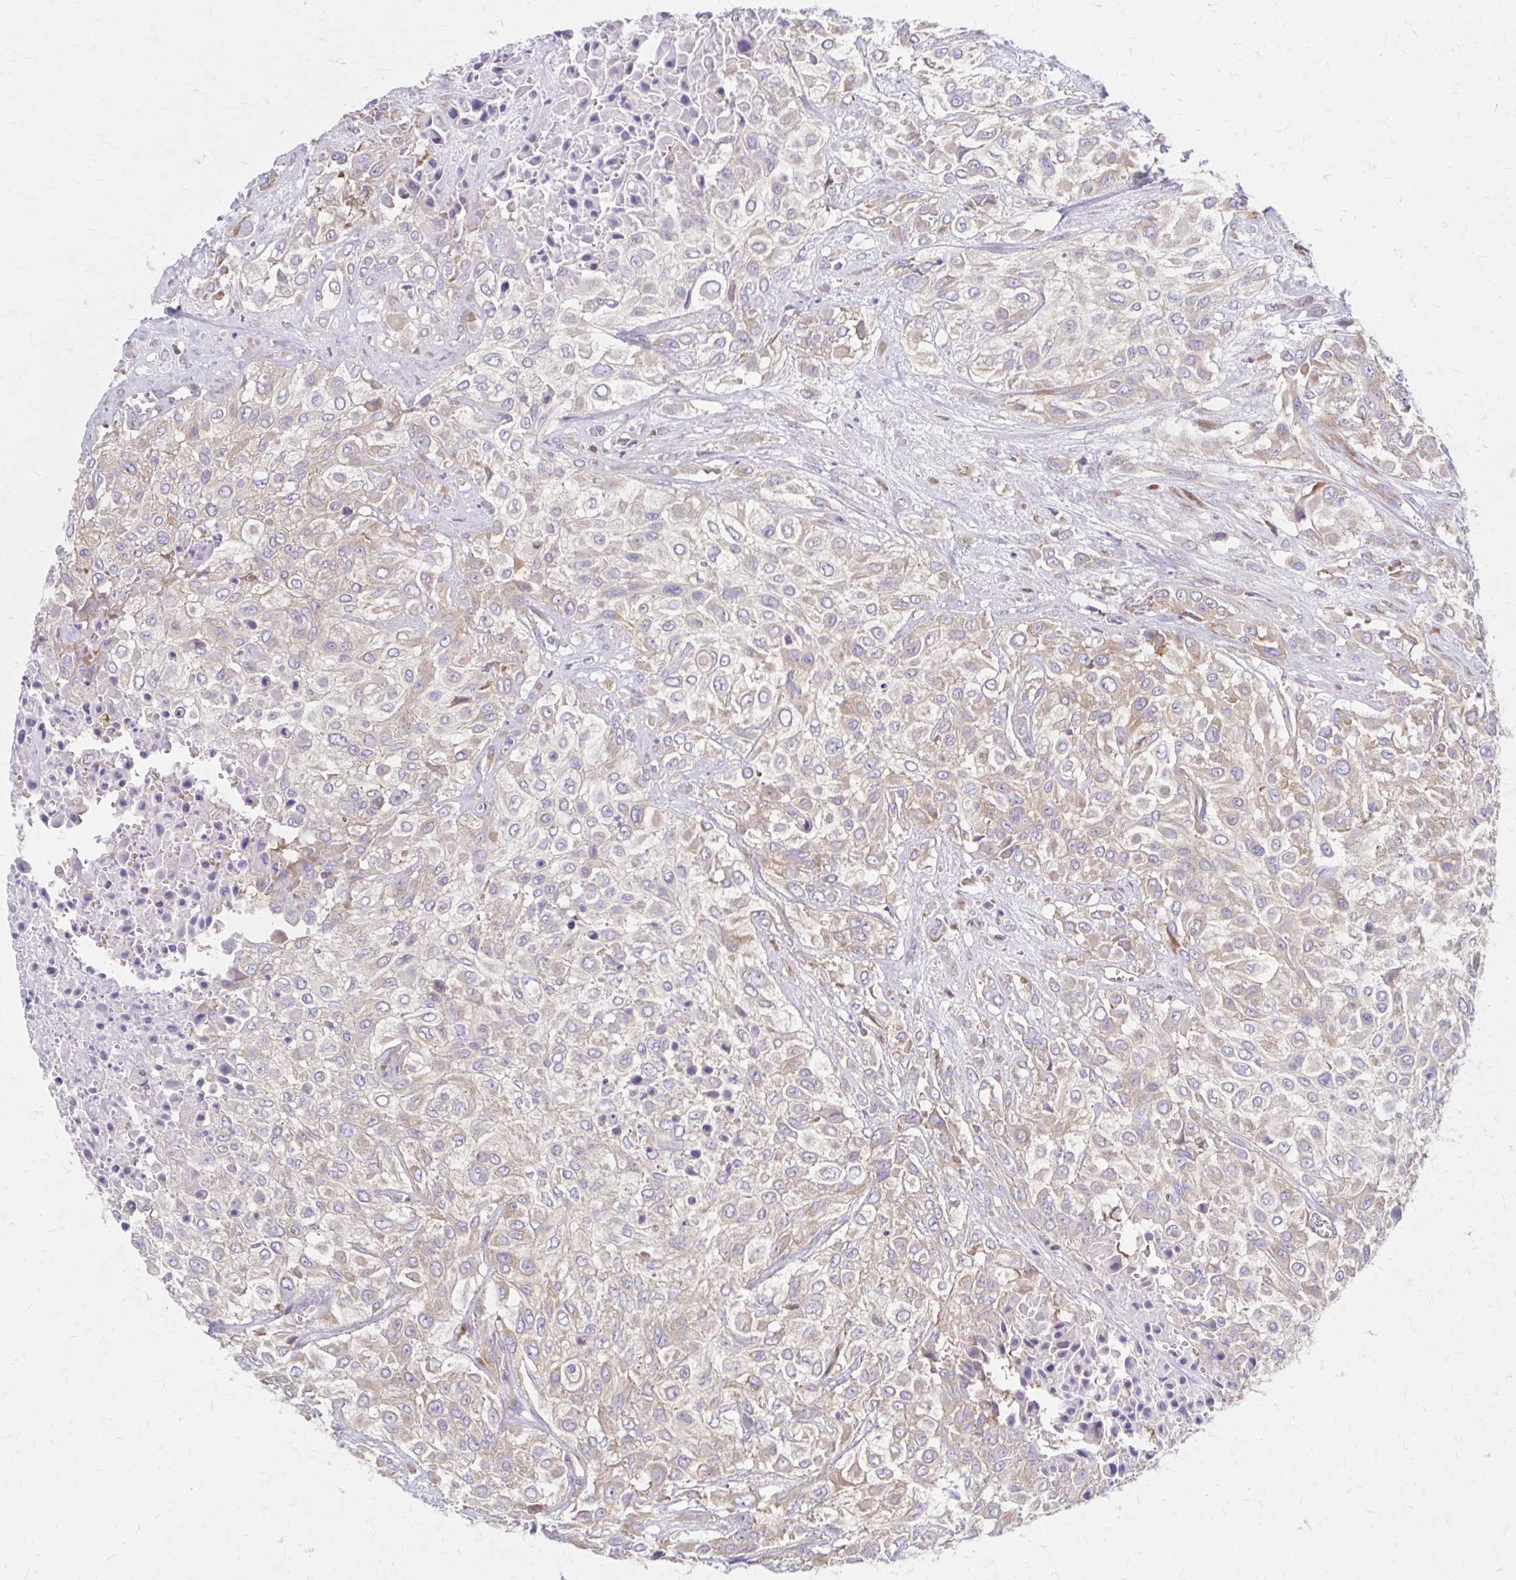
{"staining": {"intensity": "moderate", "quantity": "25%-75%", "location": "cytoplasmic/membranous"}, "tissue": "urothelial cancer", "cell_type": "Tumor cells", "image_type": "cancer", "snomed": [{"axis": "morphology", "description": "Urothelial carcinoma, High grade"}, {"axis": "topography", "description": "Urinary bladder"}], "caption": "DAB immunohistochemical staining of human urothelial carcinoma (high-grade) demonstrates moderate cytoplasmic/membranous protein positivity in approximately 25%-75% of tumor cells.", "gene": "RPL27A", "patient": {"sex": "male", "age": 57}}